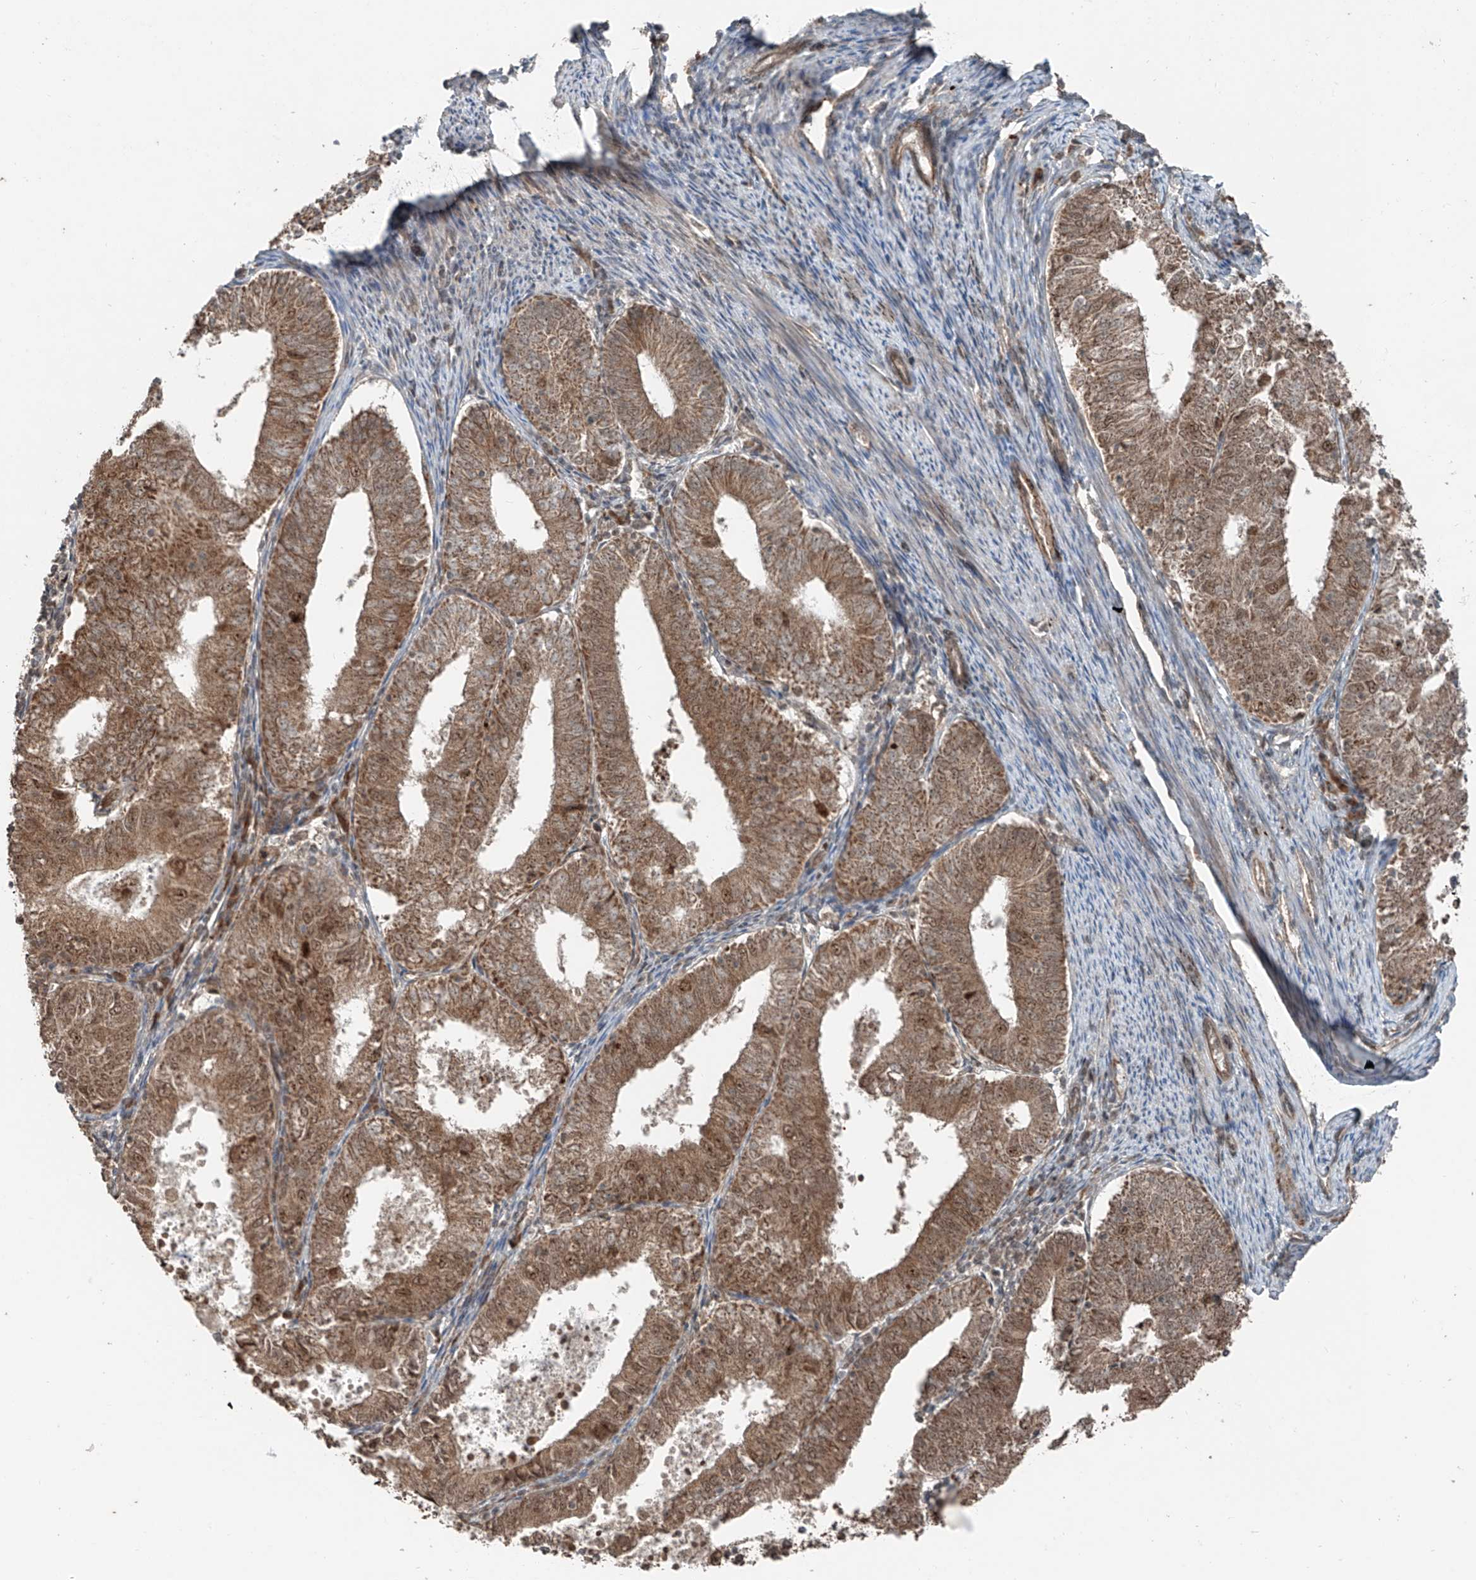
{"staining": {"intensity": "moderate", "quantity": ">75%", "location": "cytoplasmic/membranous"}, "tissue": "endometrial cancer", "cell_type": "Tumor cells", "image_type": "cancer", "snomed": [{"axis": "morphology", "description": "Adenocarcinoma, NOS"}, {"axis": "topography", "description": "Endometrium"}], "caption": "Brown immunohistochemical staining in human endometrial adenocarcinoma exhibits moderate cytoplasmic/membranous staining in approximately >75% of tumor cells. Using DAB (3,3'-diaminobenzidine) (brown) and hematoxylin (blue) stains, captured at high magnification using brightfield microscopy.", "gene": "ZNF620", "patient": {"sex": "female", "age": 57}}